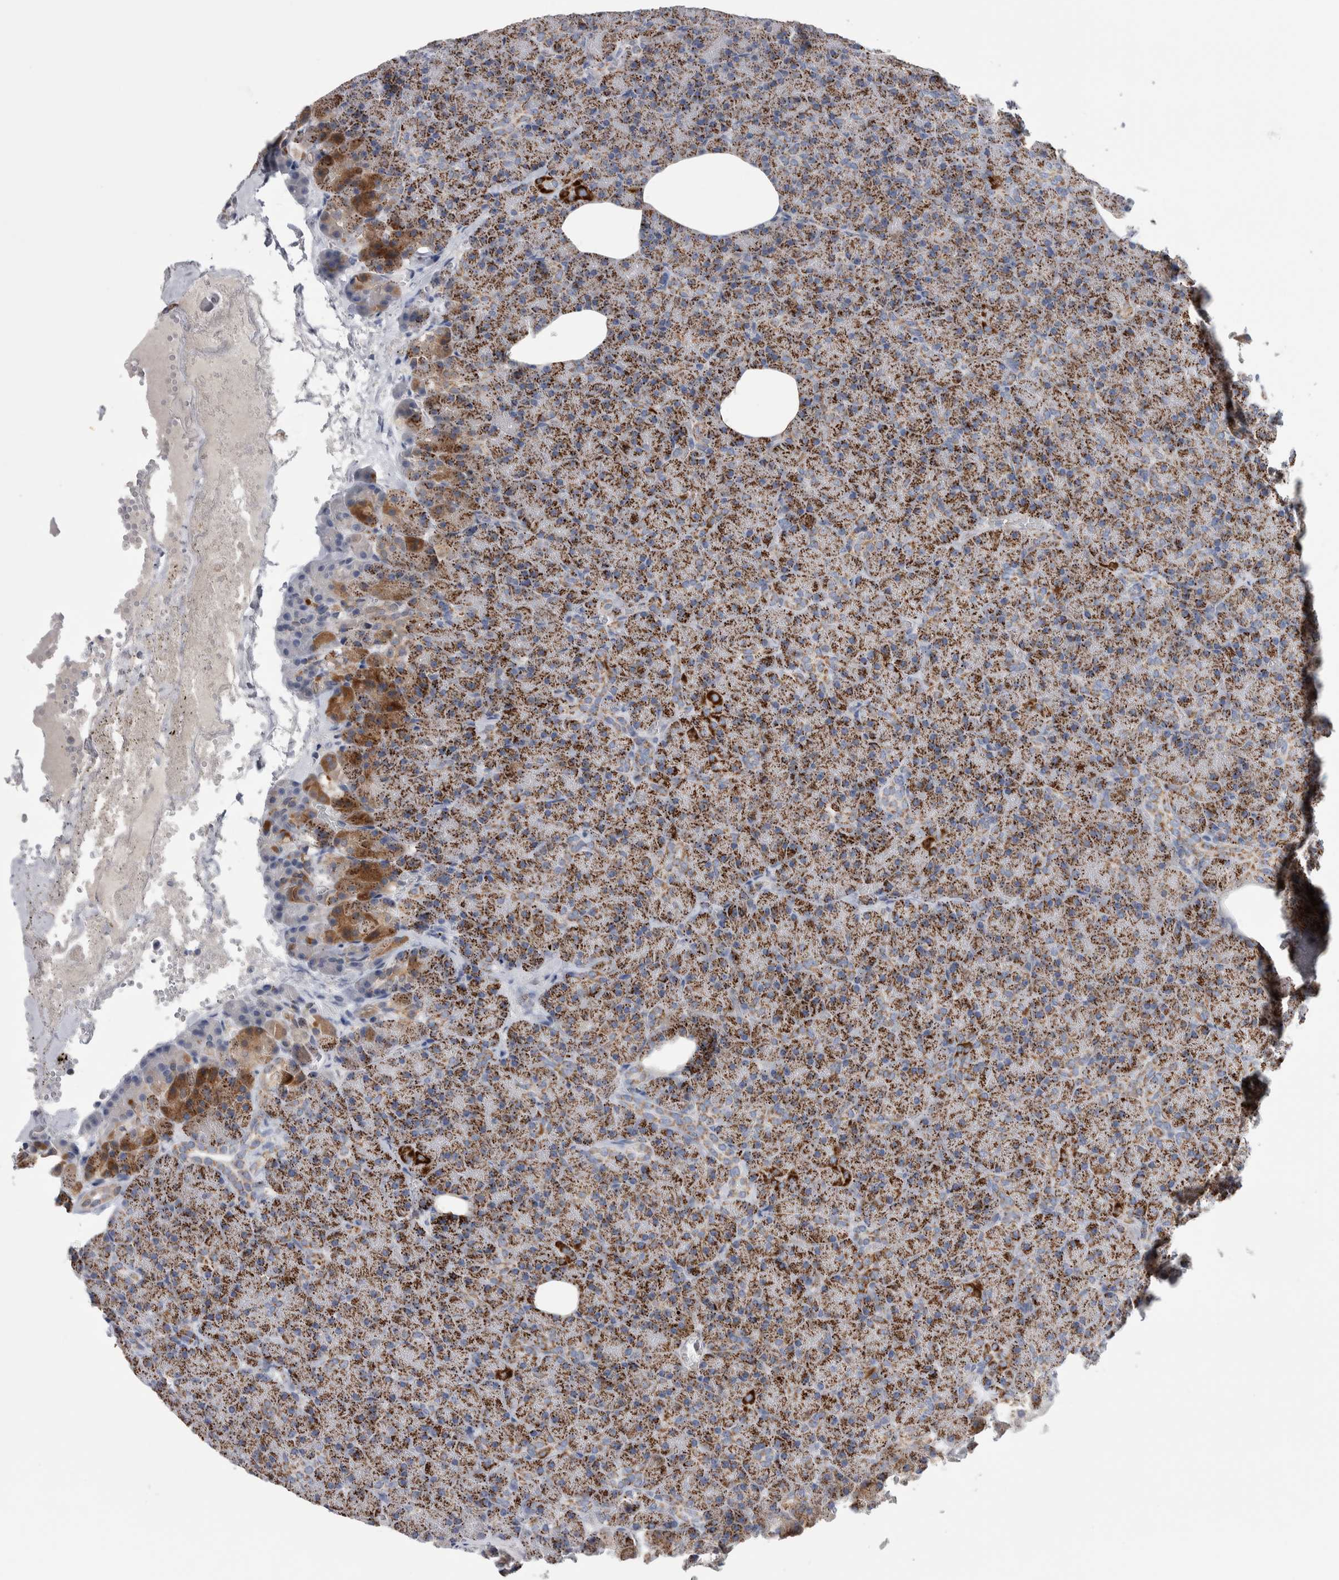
{"staining": {"intensity": "moderate", "quantity": ">75%", "location": "cytoplasmic/membranous"}, "tissue": "pancreas", "cell_type": "Exocrine glandular cells", "image_type": "normal", "snomed": [{"axis": "morphology", "description": "Normal tissue, NOS"}, {"axis": "morphology", "description": "Carcinoid, malignant, NOS"}, {"axis": "topography", "description": "Pancreas"}], "caption": "Immunohistochemistry staining of unremarkable pancreas, which exhibits medium levels of moderate cytoplasmic/membranous expression in about >75% of exocrine glandular cells indicating moderate cytoplasmic/membranous protein staining. The staining was performed using DAB (3,3'-diaminobenzidine) (brown) for protein detection and nuclei were counterstained in hematoxylin (blue).", "gene": "ETFA", "patient": {"sex": "female", "age": 35}}